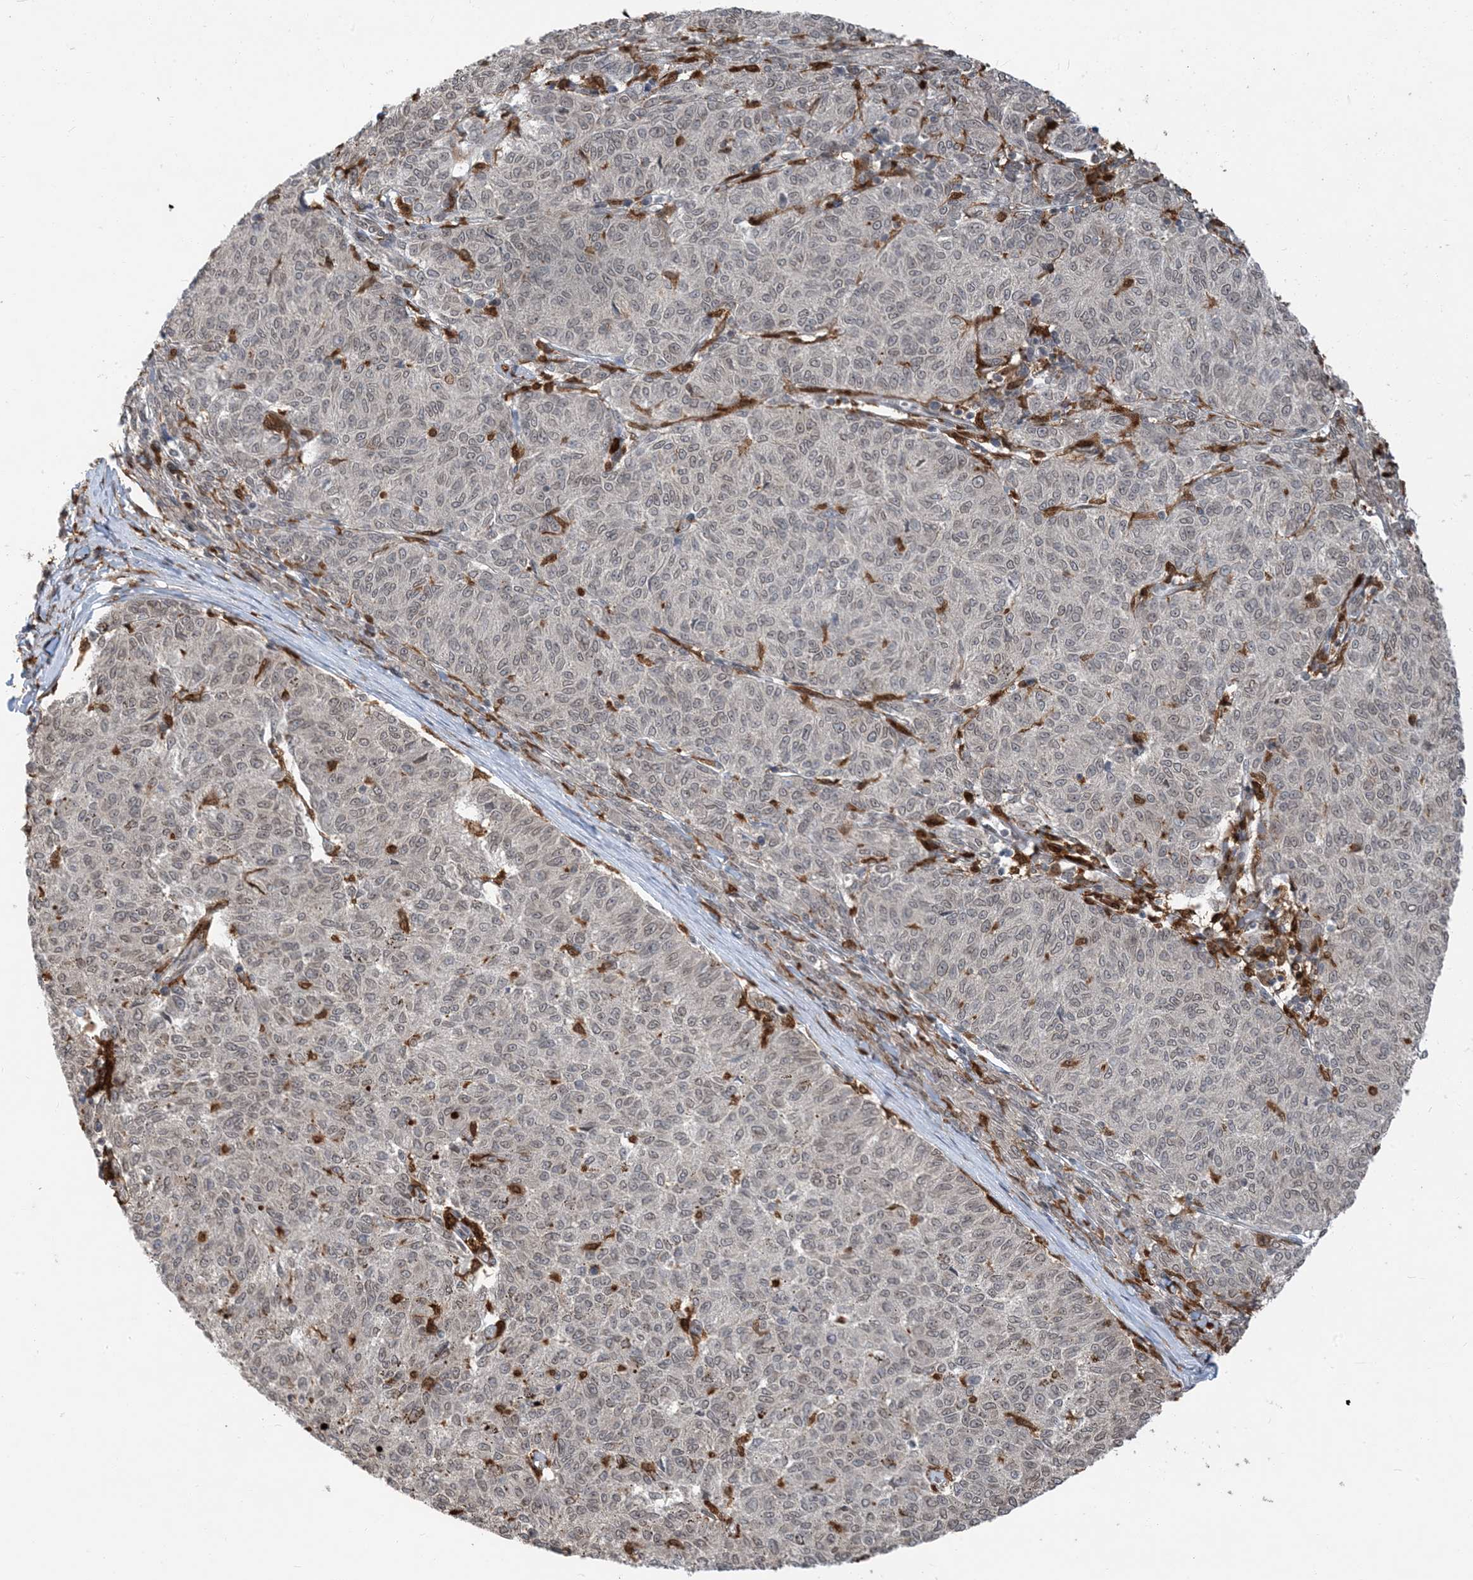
{"staining": {"intensity": "negative", "quantity": "none", "location": "none"}, "tissue": "melanoma", "cell_type": "Tumor cells", "image_type": "cancer", "snomed": [{"axis": "morphology", "description": "Malignant melanoma, NOS"}, {"axis": "topography", "description": "Skin"}], "caption": "Tumor cells are negative for protein expression in human melanoma.", "gene": "NAGK", "patient": {"sex": "female", "age": 72}}